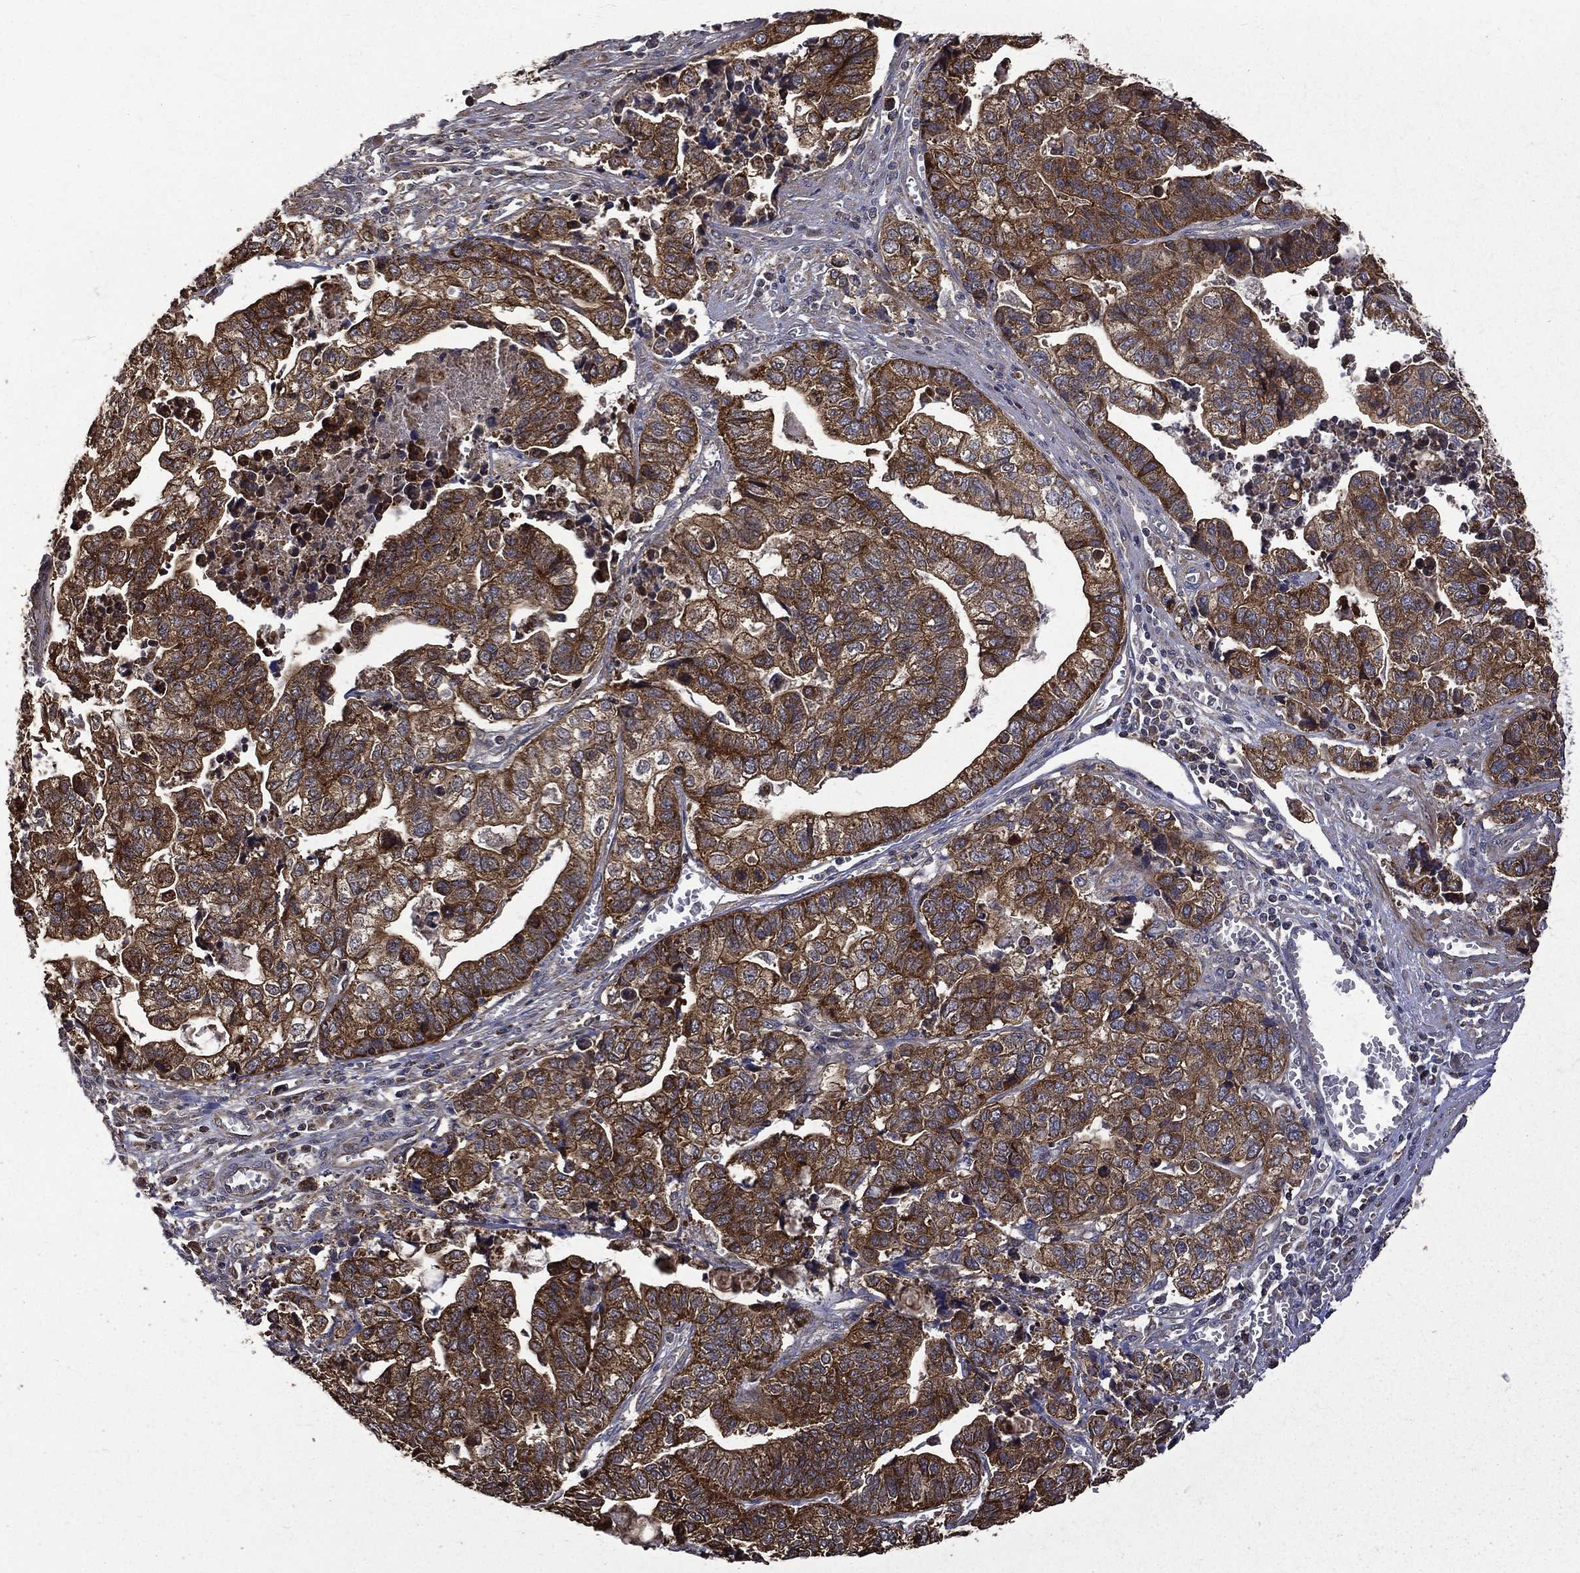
{"staining": {"intensity": "strong", "quantity": ">75%", "location": "cytoplasmic/membranous"}, "tissue": "stomach cancer", "cell_type": "Tumor cells", "image_type": "cancer", "snomed": [{"axis": "morphology", "description": "Adenocarcinoma, NOS"}, {"axis": "topography", "description": "Stomach, upper"}], "caption": "IHC of adenocarcinoma (stomach) exhibits high levels of strong cytoplasmic/membranous staining in about >75% of tumor cells.", "gene": "RPGR", "patient": {"sex": "female", "age": 67}}